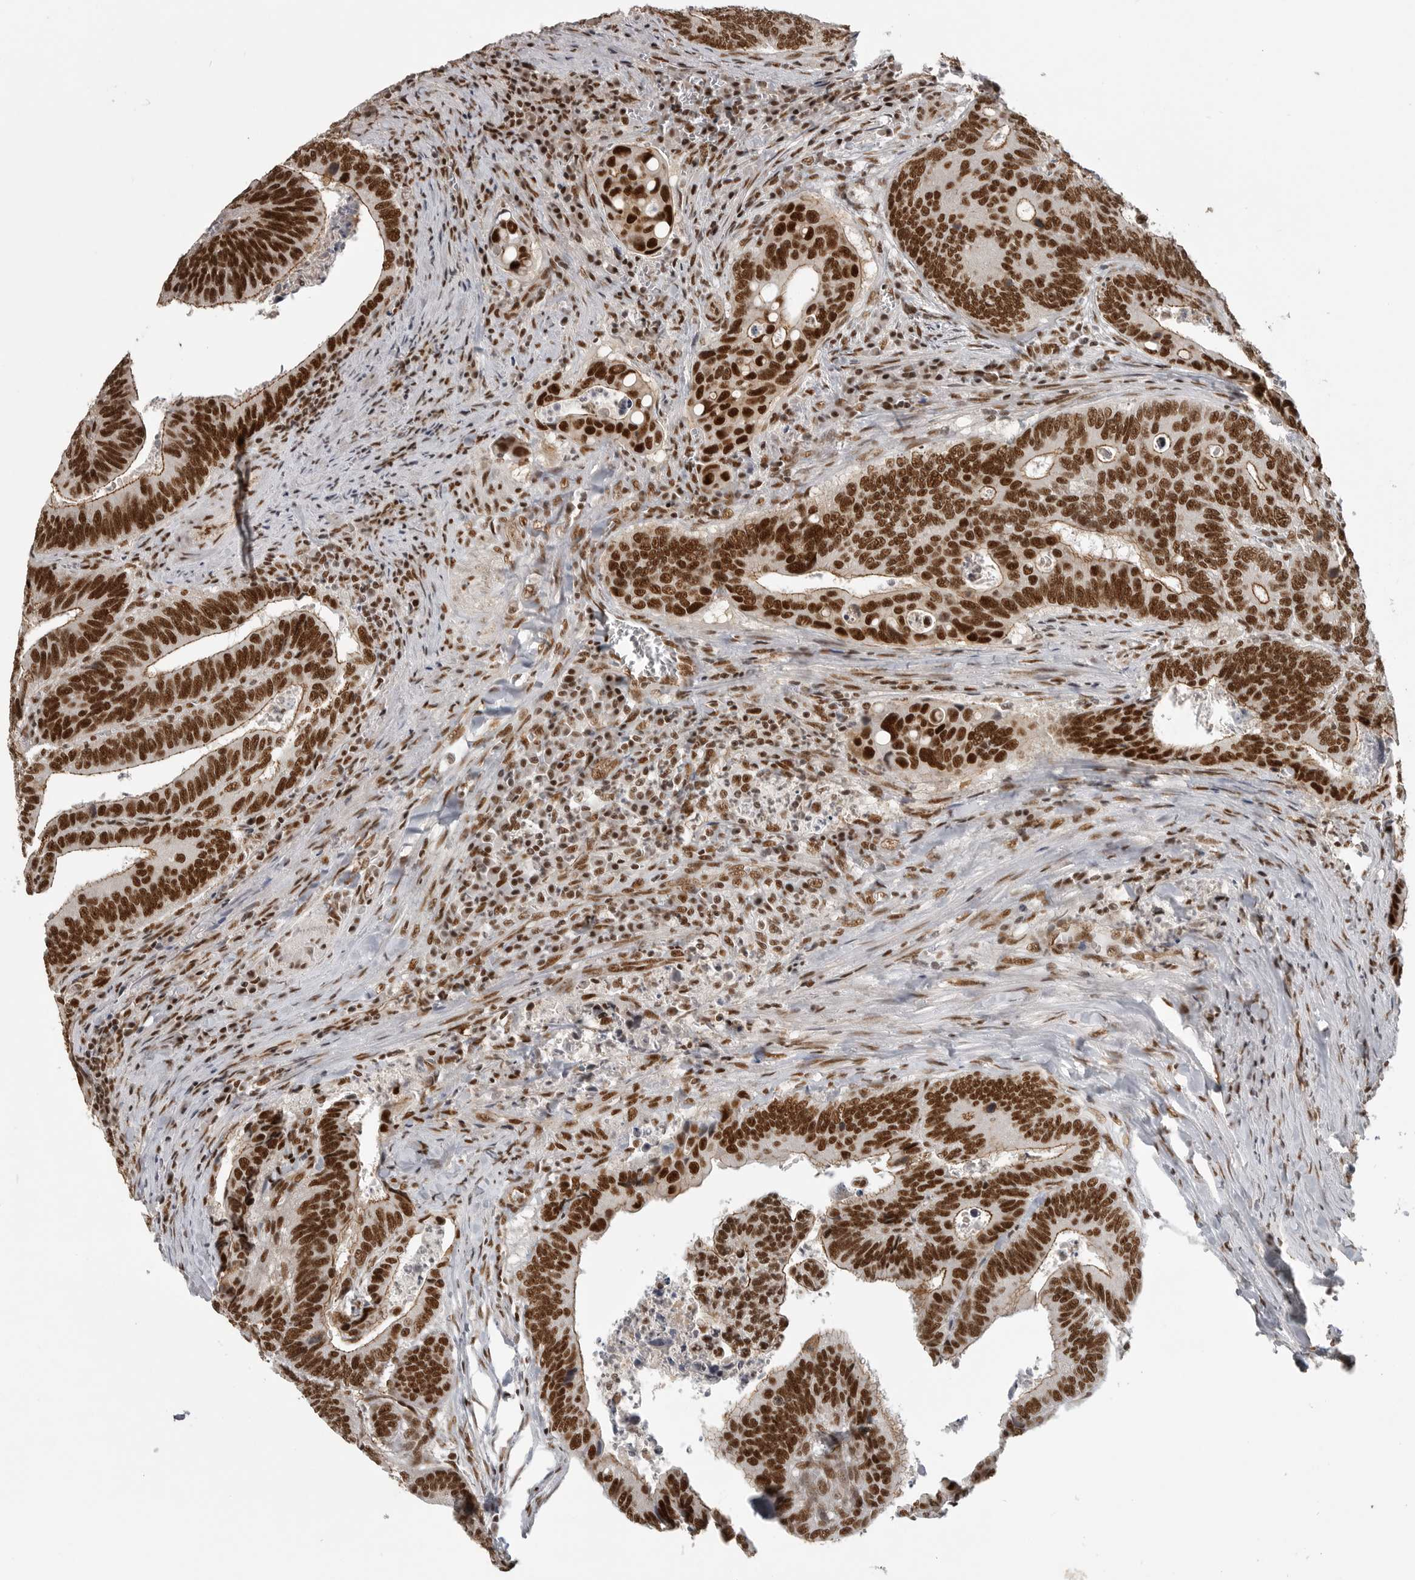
{"staining": {"intensity": "strong", "quantity": ">75%", "location": "nuclear"}, "tissue": "colorectal cancer", "cell_type": "Tumor cells", "image_type": "cancer", "snomed": [{"axis": "morphology", "description": "Inflammation, NOS"}, {"axis": "morphology", "description": "Adenocarcinoma, NOS"}, {"axis": "topography", "description": "Colon"}], "caption": "Immunohistochemistry (IHC) of colorectal cancer shows high levels of strong nuclear staining in about >75% of tumor cells. The protein is shown in brown color, while the nuclei are stained blue.", "gene": "CBLL1", "patient": {"sex": "male", "age": 72}}